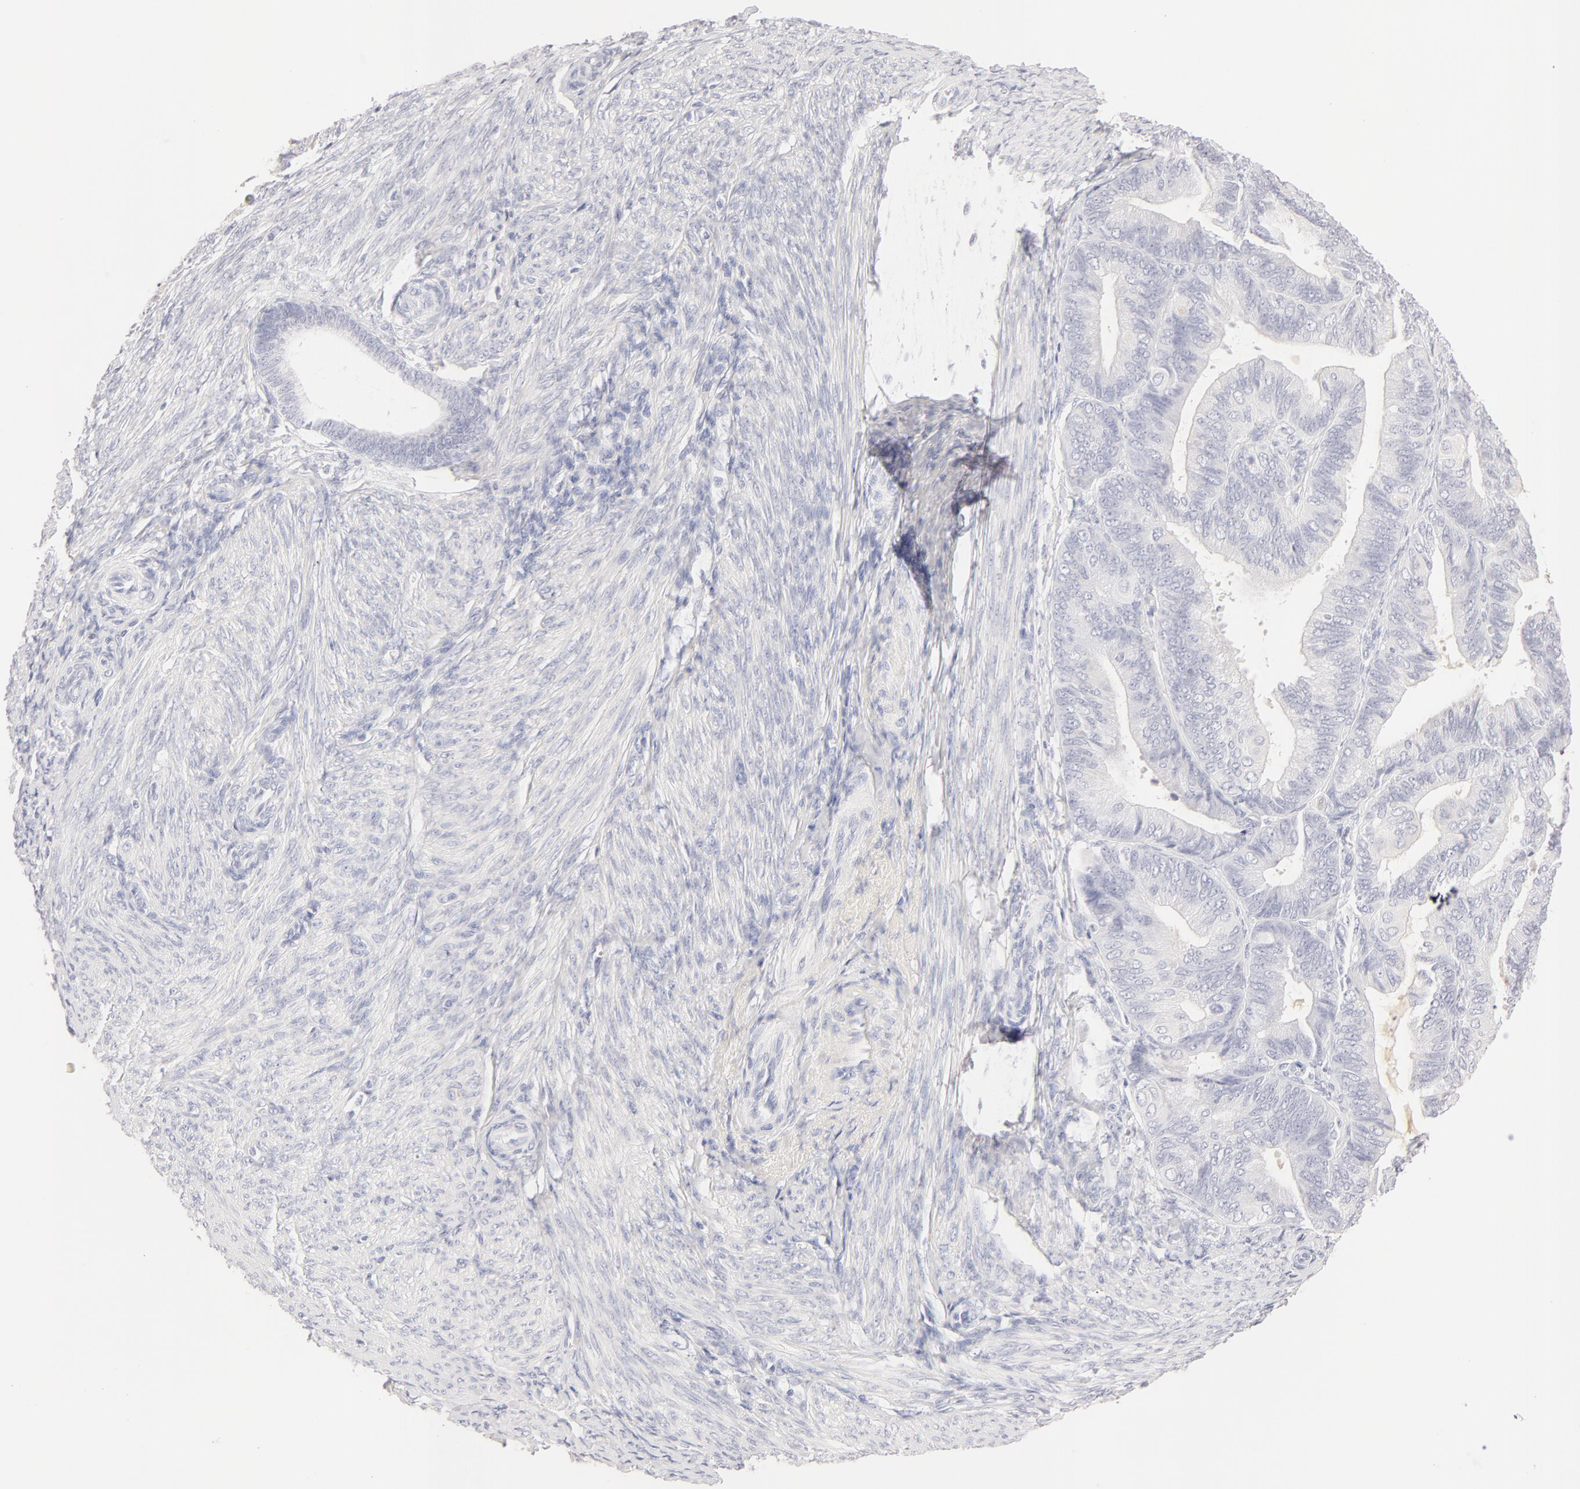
{"staining": {"intensity": "negative", "quantity": "none", "location": "none"}, "tissue": "endometrial cancer", "cell_type": "Tumor cells", "image_type": "cancer", "snomed": [{"axis": "morphology", "description": "Adenocarcinoma, NOS"}, {"axis": "topography", "description": "Endometrium"}], "caption": "This is an immunohistochemistry micrograph of endometrial cancer. There is no positivity in tumor cells.", "gene": "LGALS7B", "patient": {"sex": "female", "age": 63}}